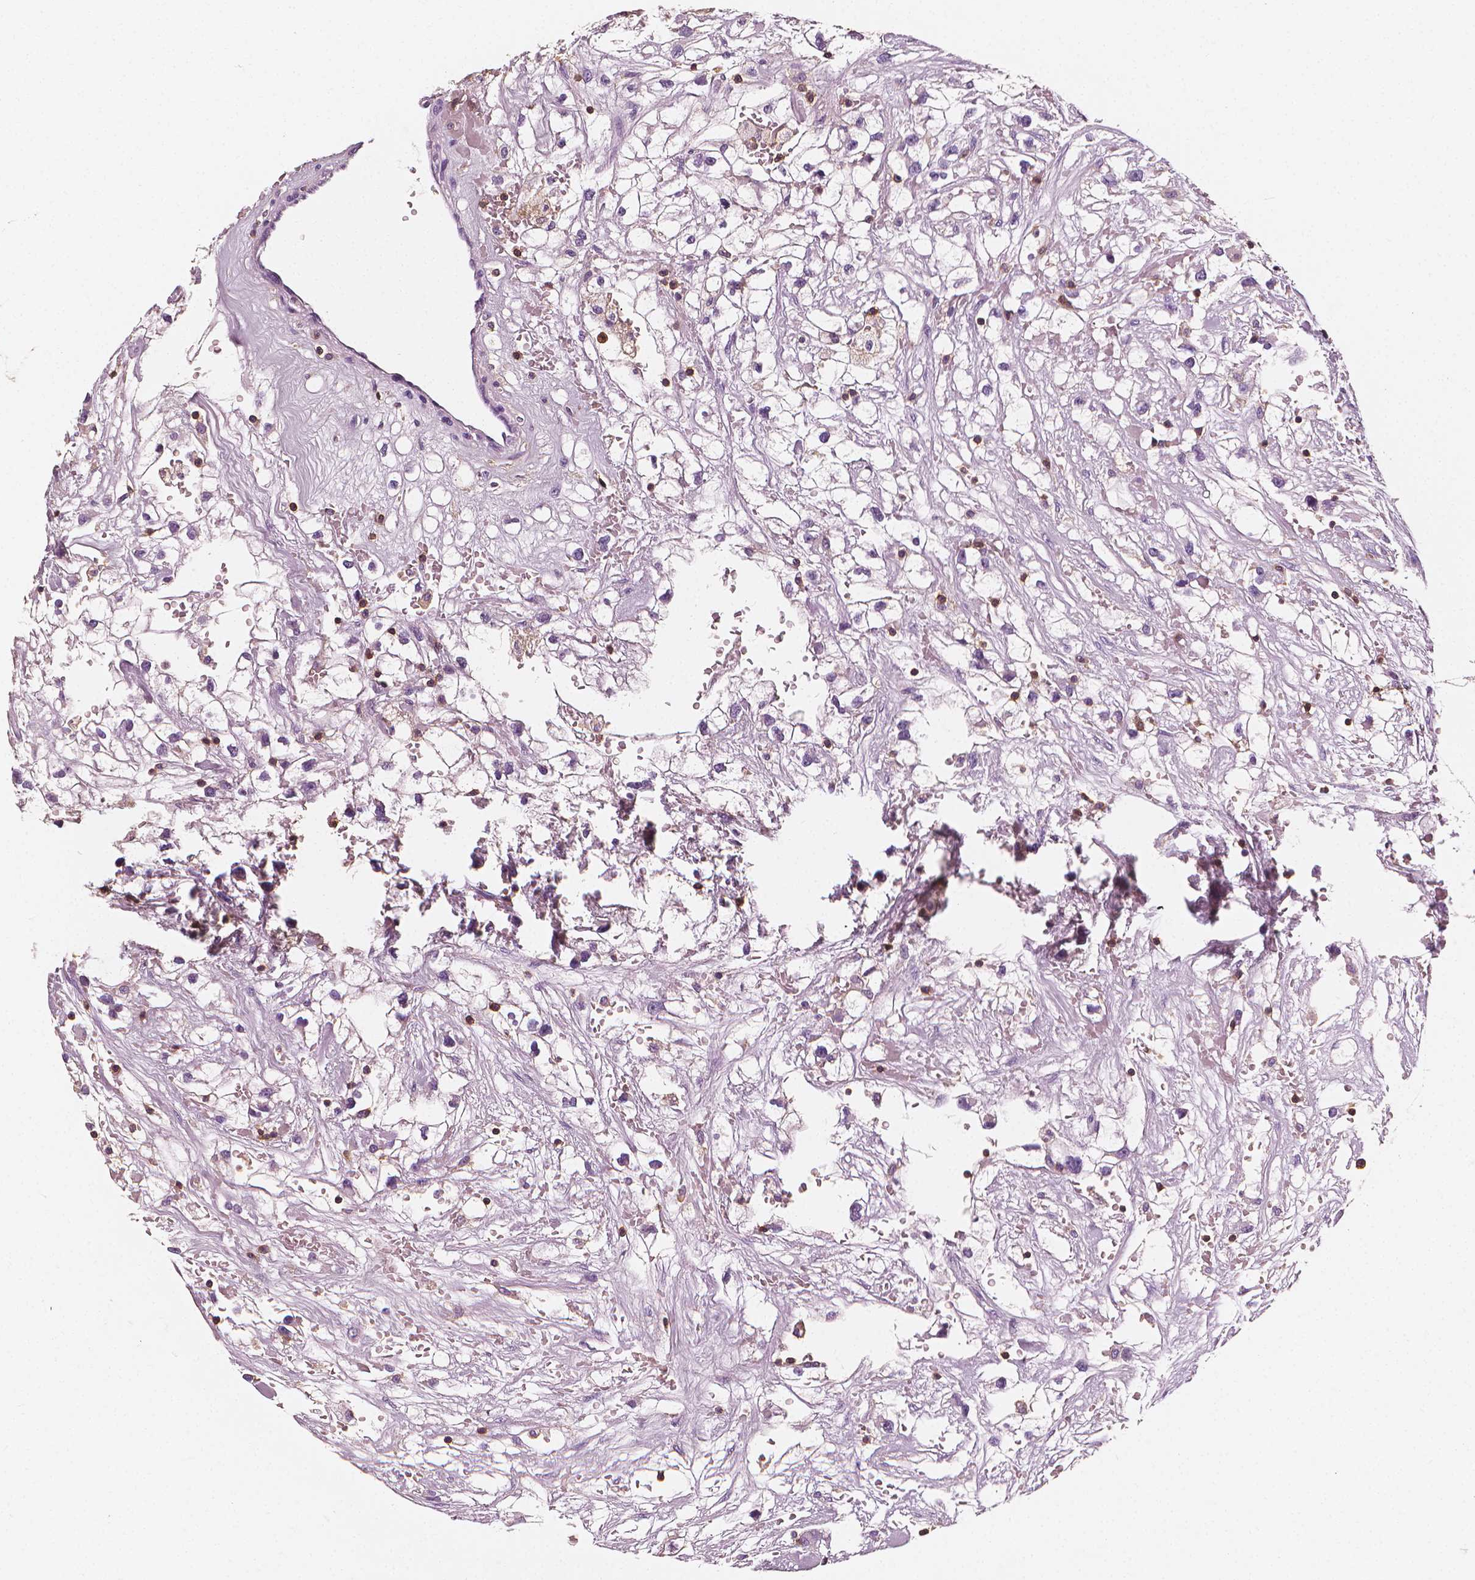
{"staining": {"intensity": "negative", "quantity": "none", "location": "none"}, "tissue": "renal cancer", "cell_type": "Tumor cells", "image_type": "cancer", "snomed": [{"axis": "morphology", "description": "Adenocarcinoma, NOS"}, {"axis": "topography", "description": "Kidney"}], "caption": "Immunohistochemical staining of adenocarcinoma (renal) shows no significant positivity in tumor cells.", "gene": "PTPRC", "patient": {"sex": "male", "age": 59}}